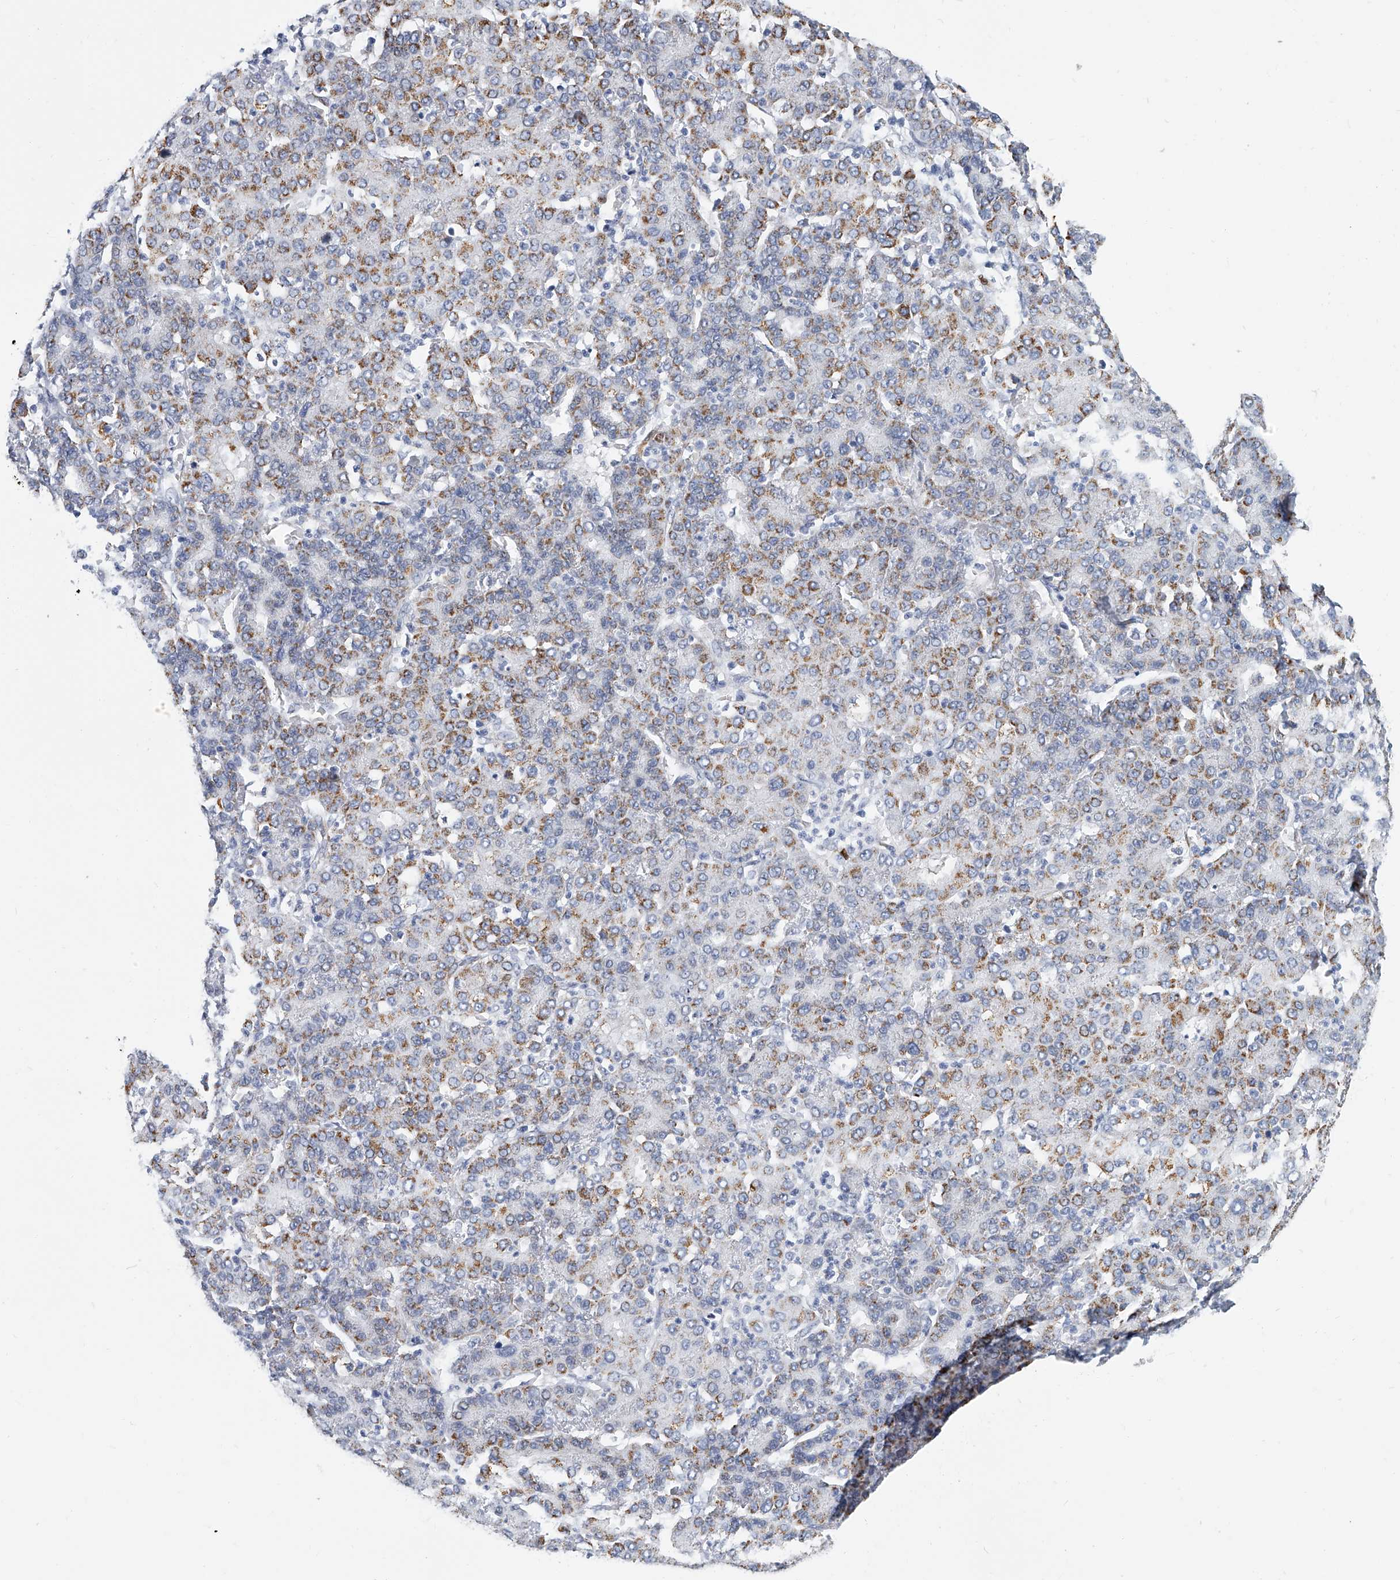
{"staining": {"intensity": "moderate", "quantity": ">75%", "location": "cytoplasmic/membranous"}, "tissue": "liver cancer", "cell_type": "Tumor cells", "image_type": "cancer", "snomed": [{"axis": "morphology", "description": "Carcinoma, Hepatocellular, NOS"}, {"axis": "topography", "description": "Liver"}], "caption": "Approximately >75% of tumor cells in liver cancer display moderate cytoplasmic/membranous protein staining as visualized by brown immunohistochemical staining.", "gene": "KIRREL1", "patient": {"sex": "male", "age": 65}}